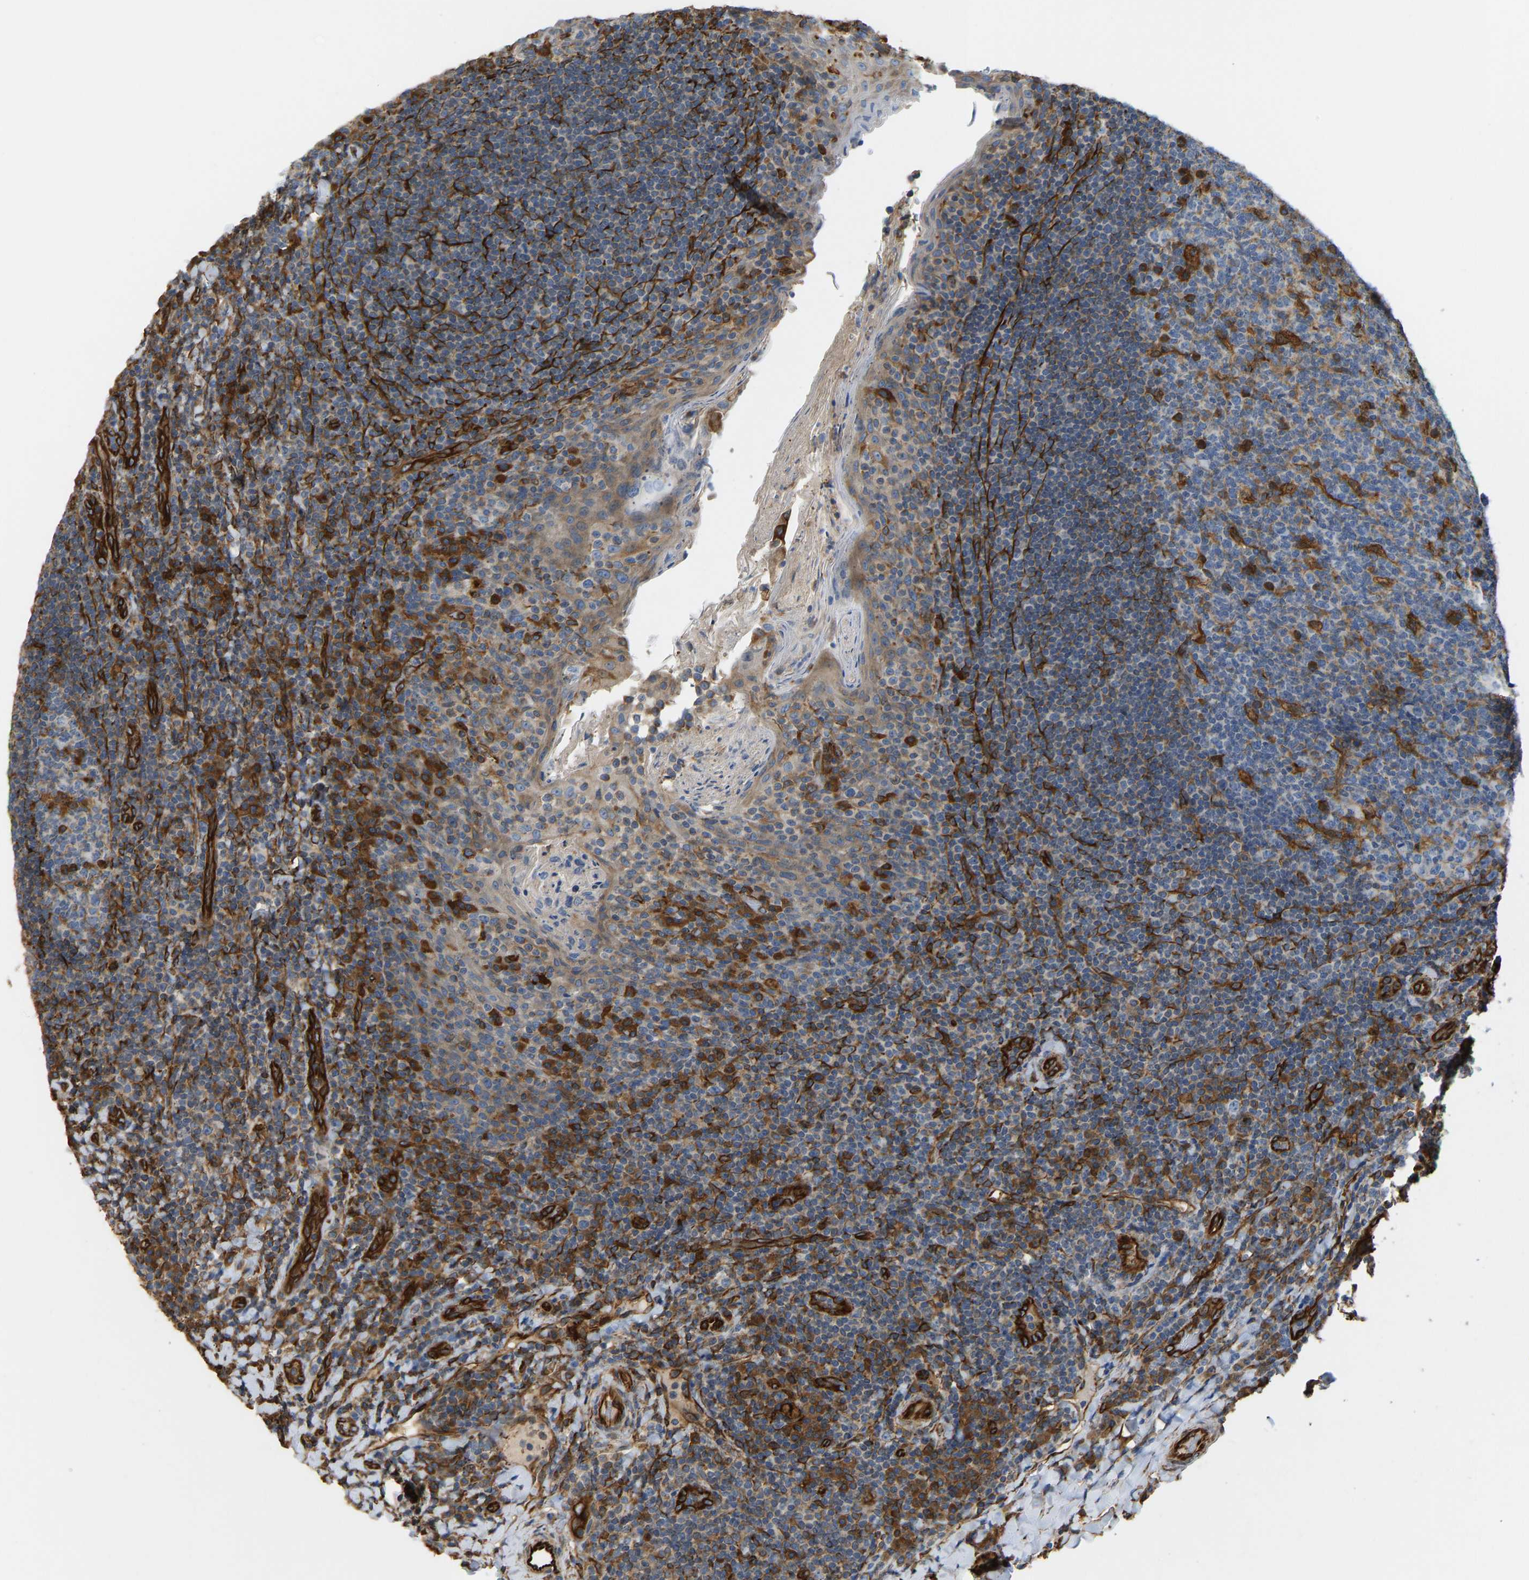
{"staining": {"intensity": "strong", "quantity": "25%-75%", "location": "cytoplasmic/membranous"}, "tissue": "tonsil", "cell_type": "Germinal center cells", "image_type": "normal", "snomed": [{"axis": "morphology", "description": "Normal tissue, NOS"}, {"axis": "topography", "description": "Tonsil"}], "caption": "Normal tonsil was stained to show a protein in brown. There is high levels of strong cytoplasmic/membranous expression in approximately 25%-75% of germinal center cells. The staining was performed using DAB to visualize the protein expression in brown, while the nuclei were stained in blue with hematoxylin (Magnification: 20x).", "gene": "BEX3", "patient": {"sex": "male", "age": 17}}